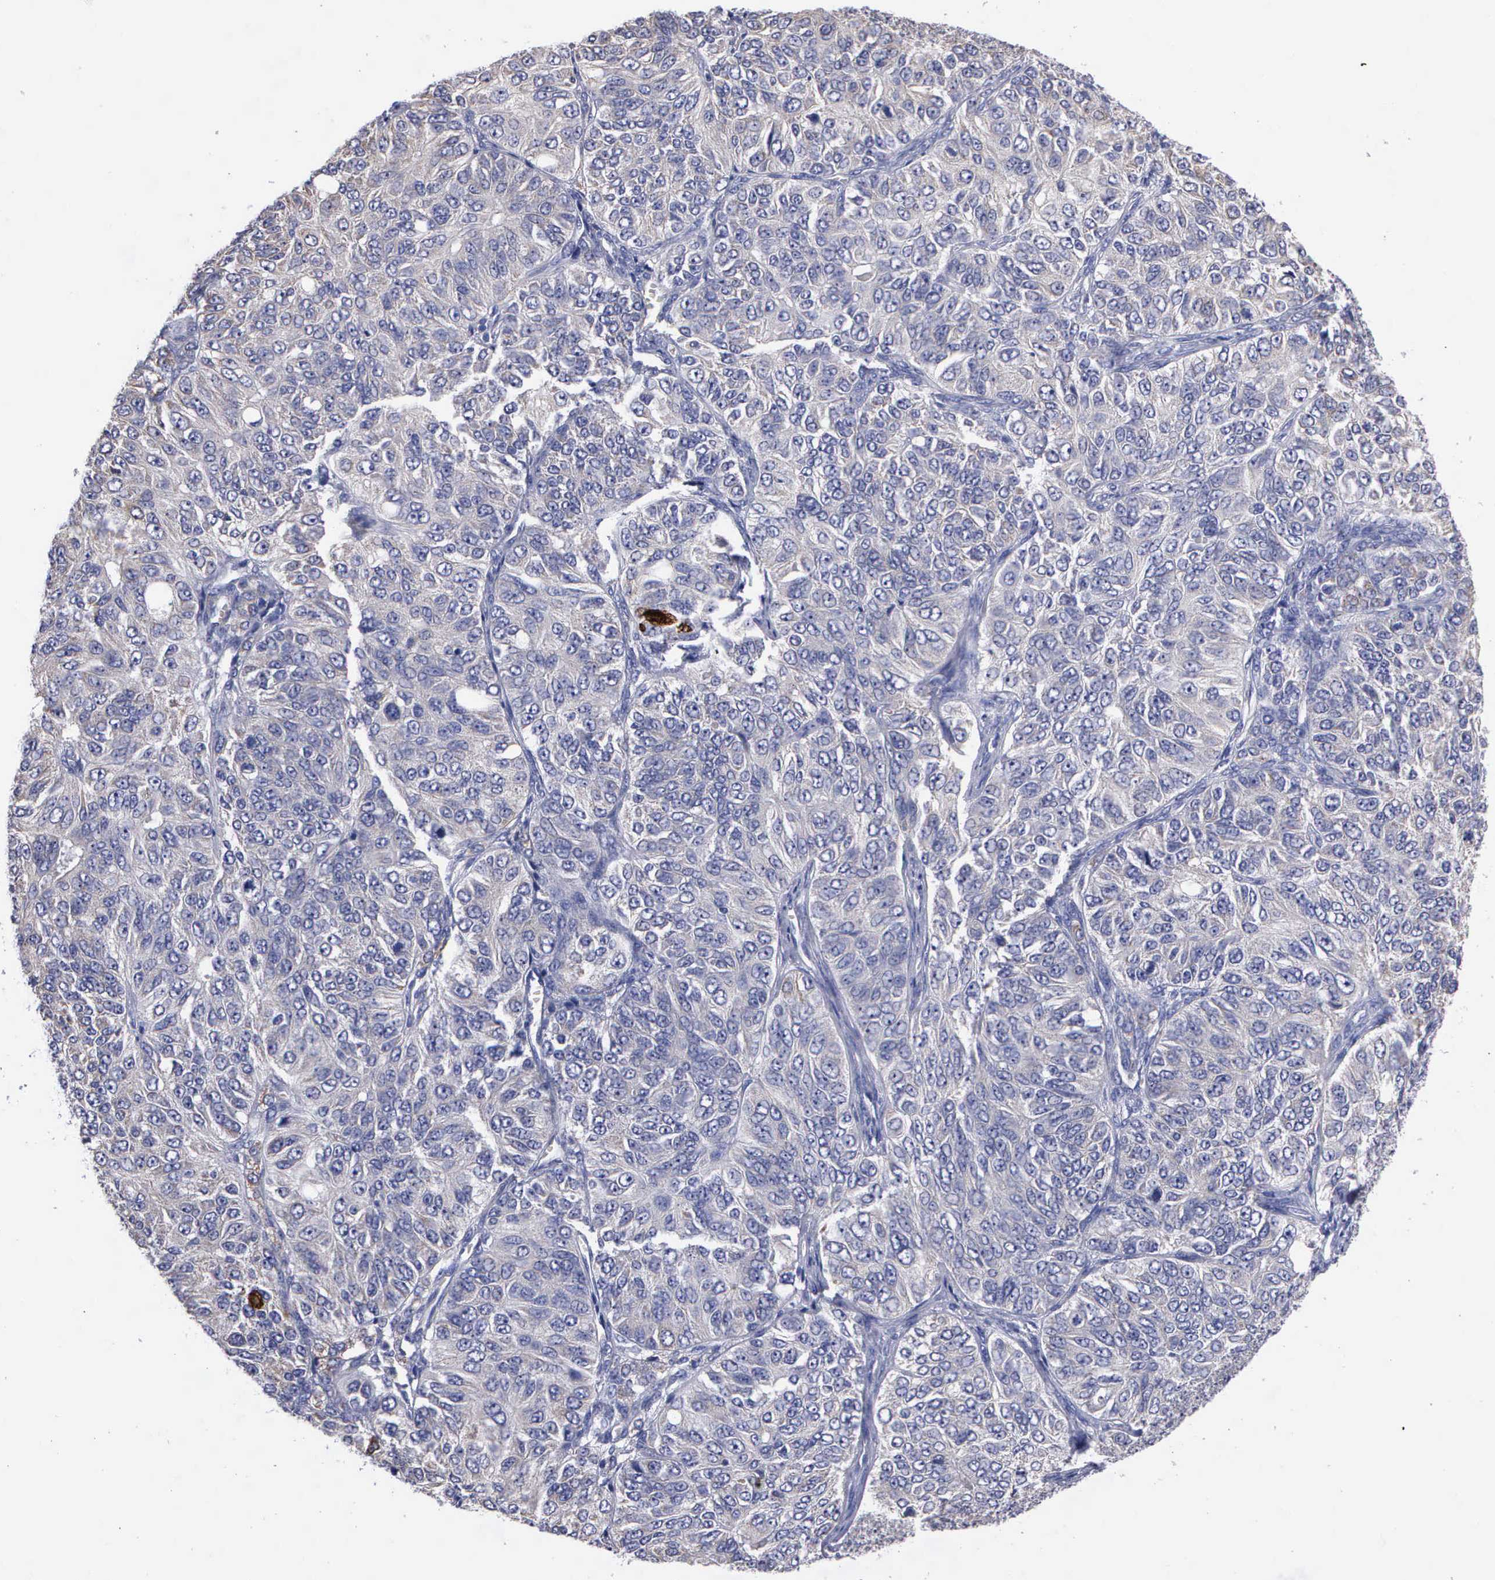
{"staining": {"intensity": "negative", "quantity": "none", "location": "none"}, "tissue": "ovarian cancer", "cell_type": "Tumor cells", "image_type": "cancer", "snomed": [{"axis": "morphology", "description": "Carcinoma, endometroid"}, {"axis": "topography", "description": "Ovary"}], "caption": "Immunohistochemistry (IHC) micrograph of endometroid carcinoma (ovarian) stained for a protein (brown), which exhibits no expression in tumor cells.", "gene": "PTGS2", "patient": {"sex": "female", "age": 51}}